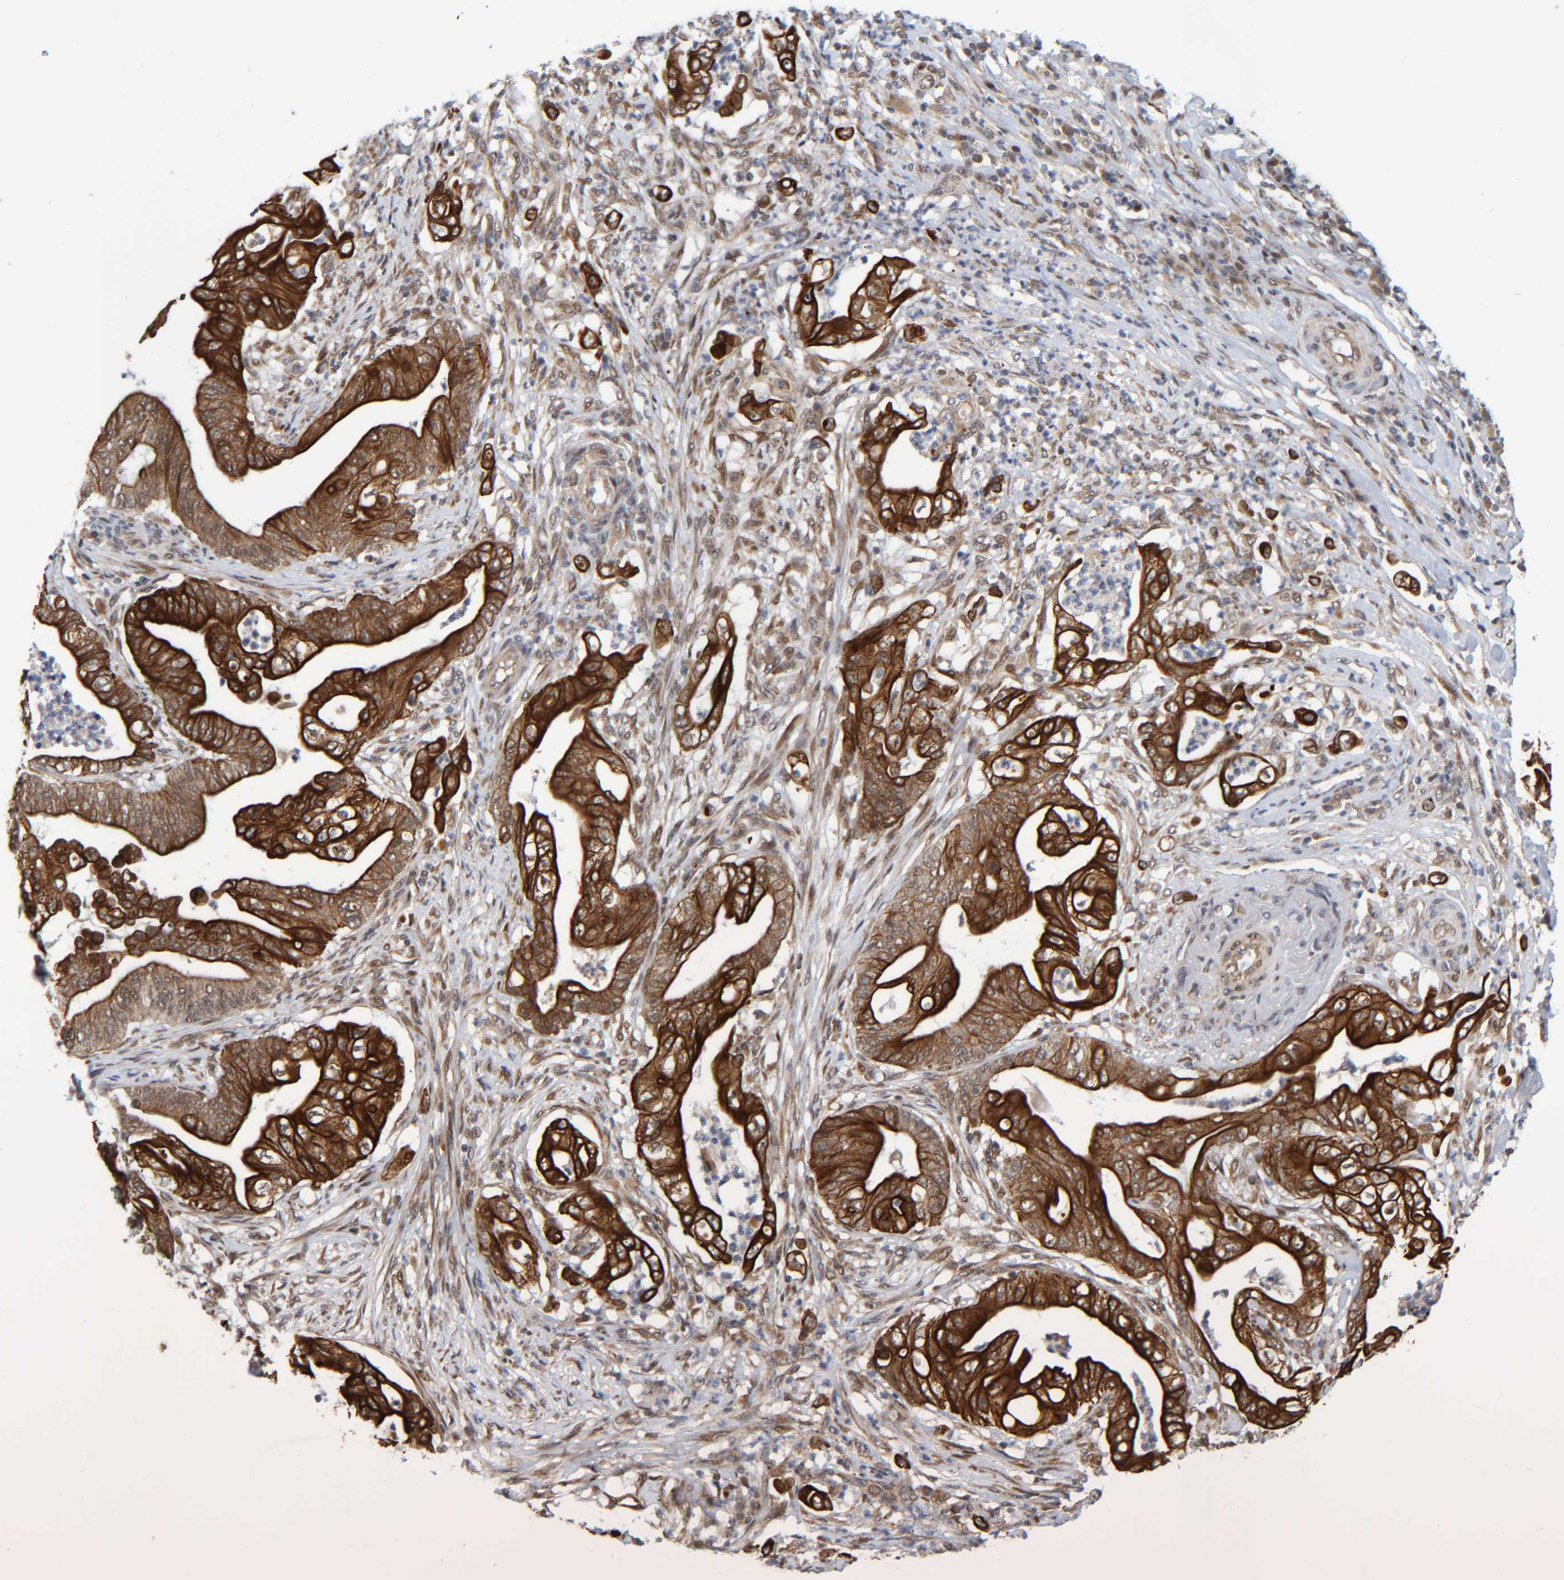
{"staining": {"intensity": "strong", "quantity": ">75%", "location": "cytoplasmic/membranous"}, "tissue": "stomach cancer", "cell_type": "Tumor cells", "image_type": "cancer", "snomed": [{"axis": "morphology", "description": "Adenocarcinoma, NOS"}, {"axis": "topography", "description": "Stomach"}], "caption": "High-power microscopy captured an immunohistochemistry (IHC) micrograph of stomach cancer (adenocarcinoma), revealing strong cytoplasmic/membranous expression in approximately >75% of tumor cells.", "gene": "CCDC57", "patient": {"sex": "female", "age": 73}}